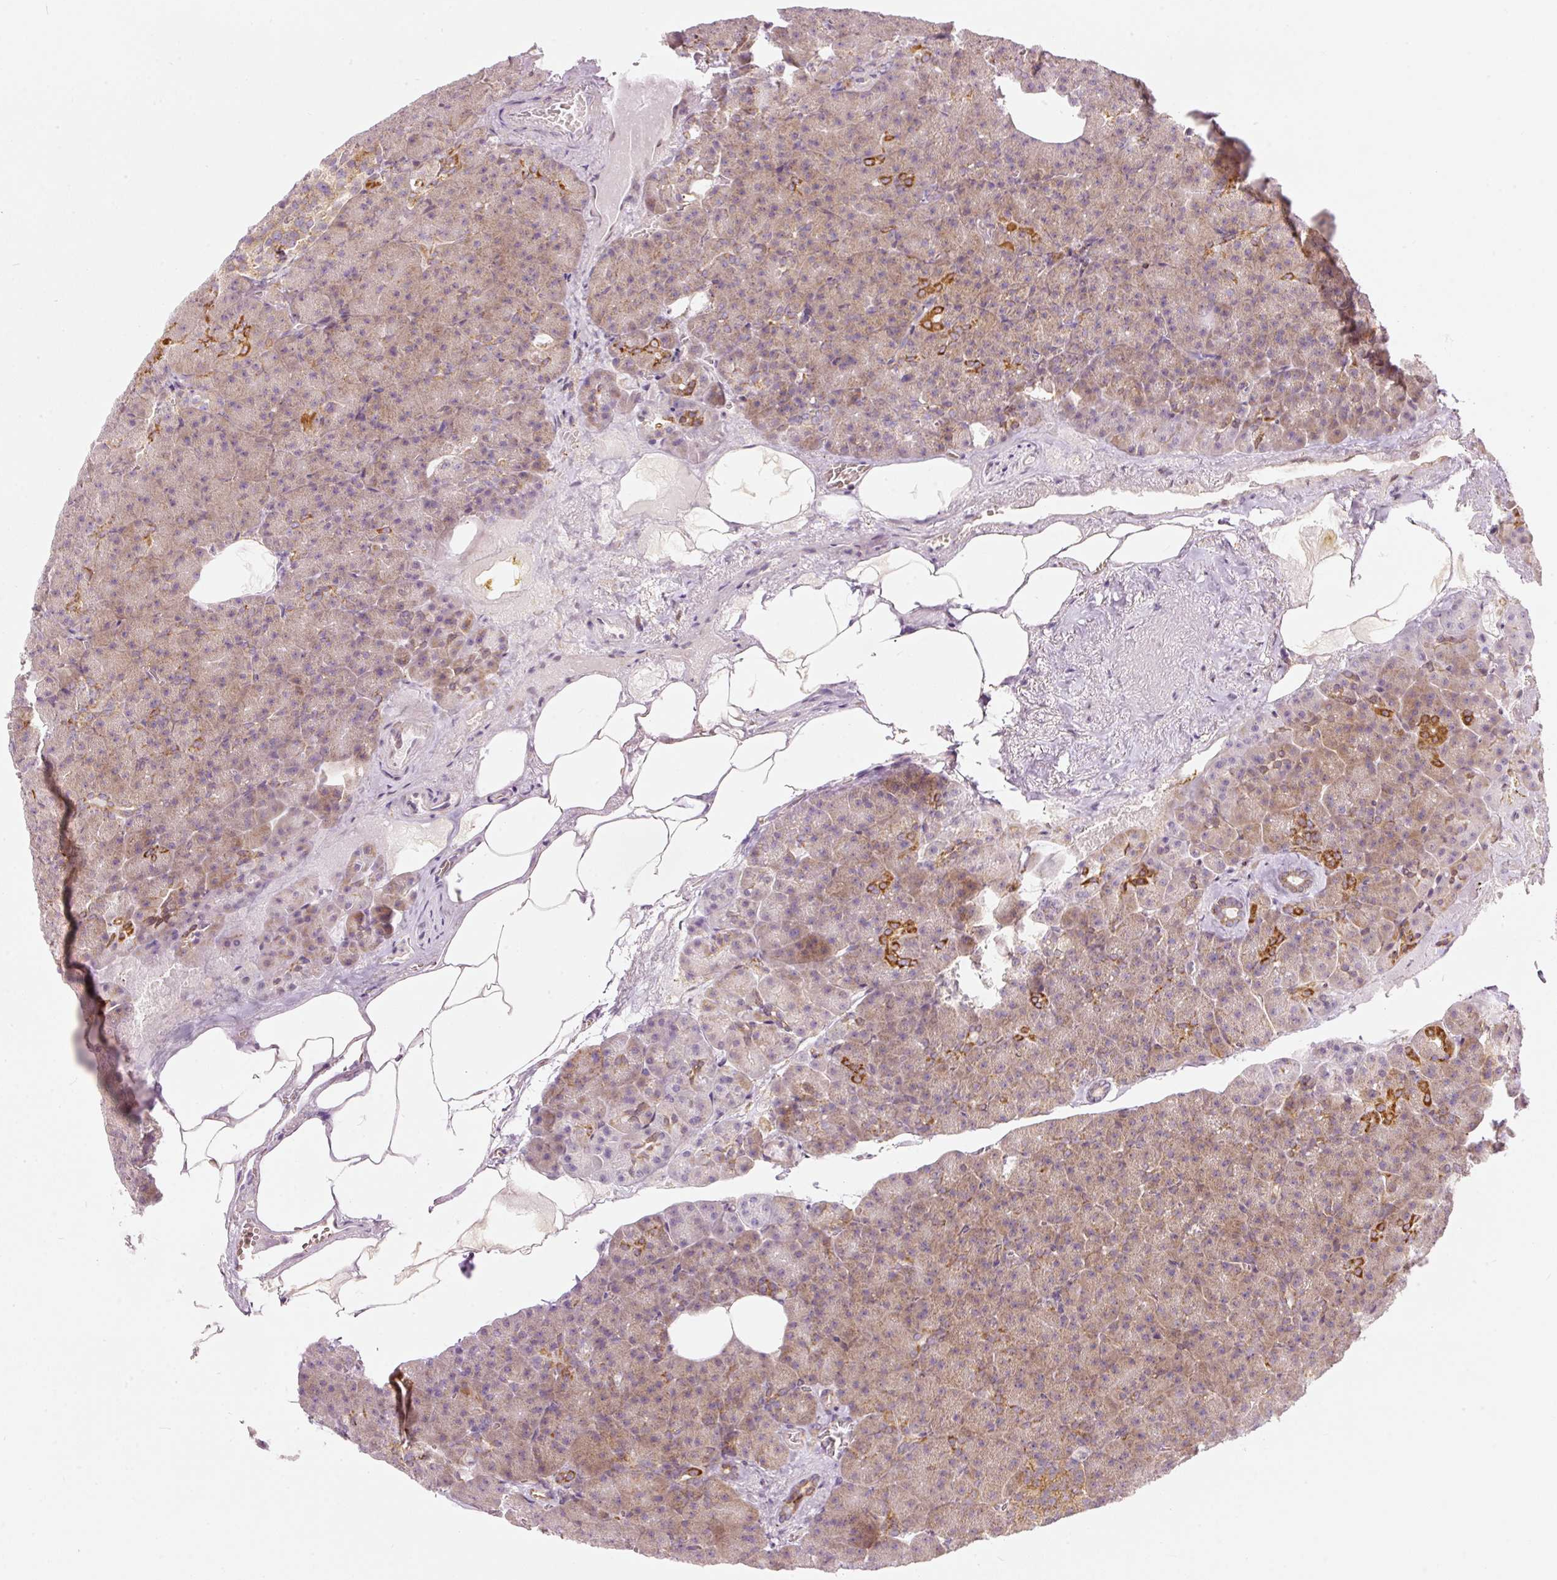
{"staining": {"intensity": "moderate", "quantity": "25%-75%", "location": "cytoplasmic/membranous"}, "tissue": "pancreas", "cell_type": "Exocrine glandular cells", "image_type": "normal", "snomed": [{"axis": "morphology", "description": "Normal tissue, NOS"}, {"axis": "topography", "description": "Pancreas"}], "caption": "The photomicrograph shows a brown stain indicating the presence of a protein in the cytoplasmic/membranous of exocrine glandular cells in pancreas. (DAB IHC with brightfield microscopy, high magnification).", "gene": "SNAPC5", "patient": {"sex": "female", "age": 74}}